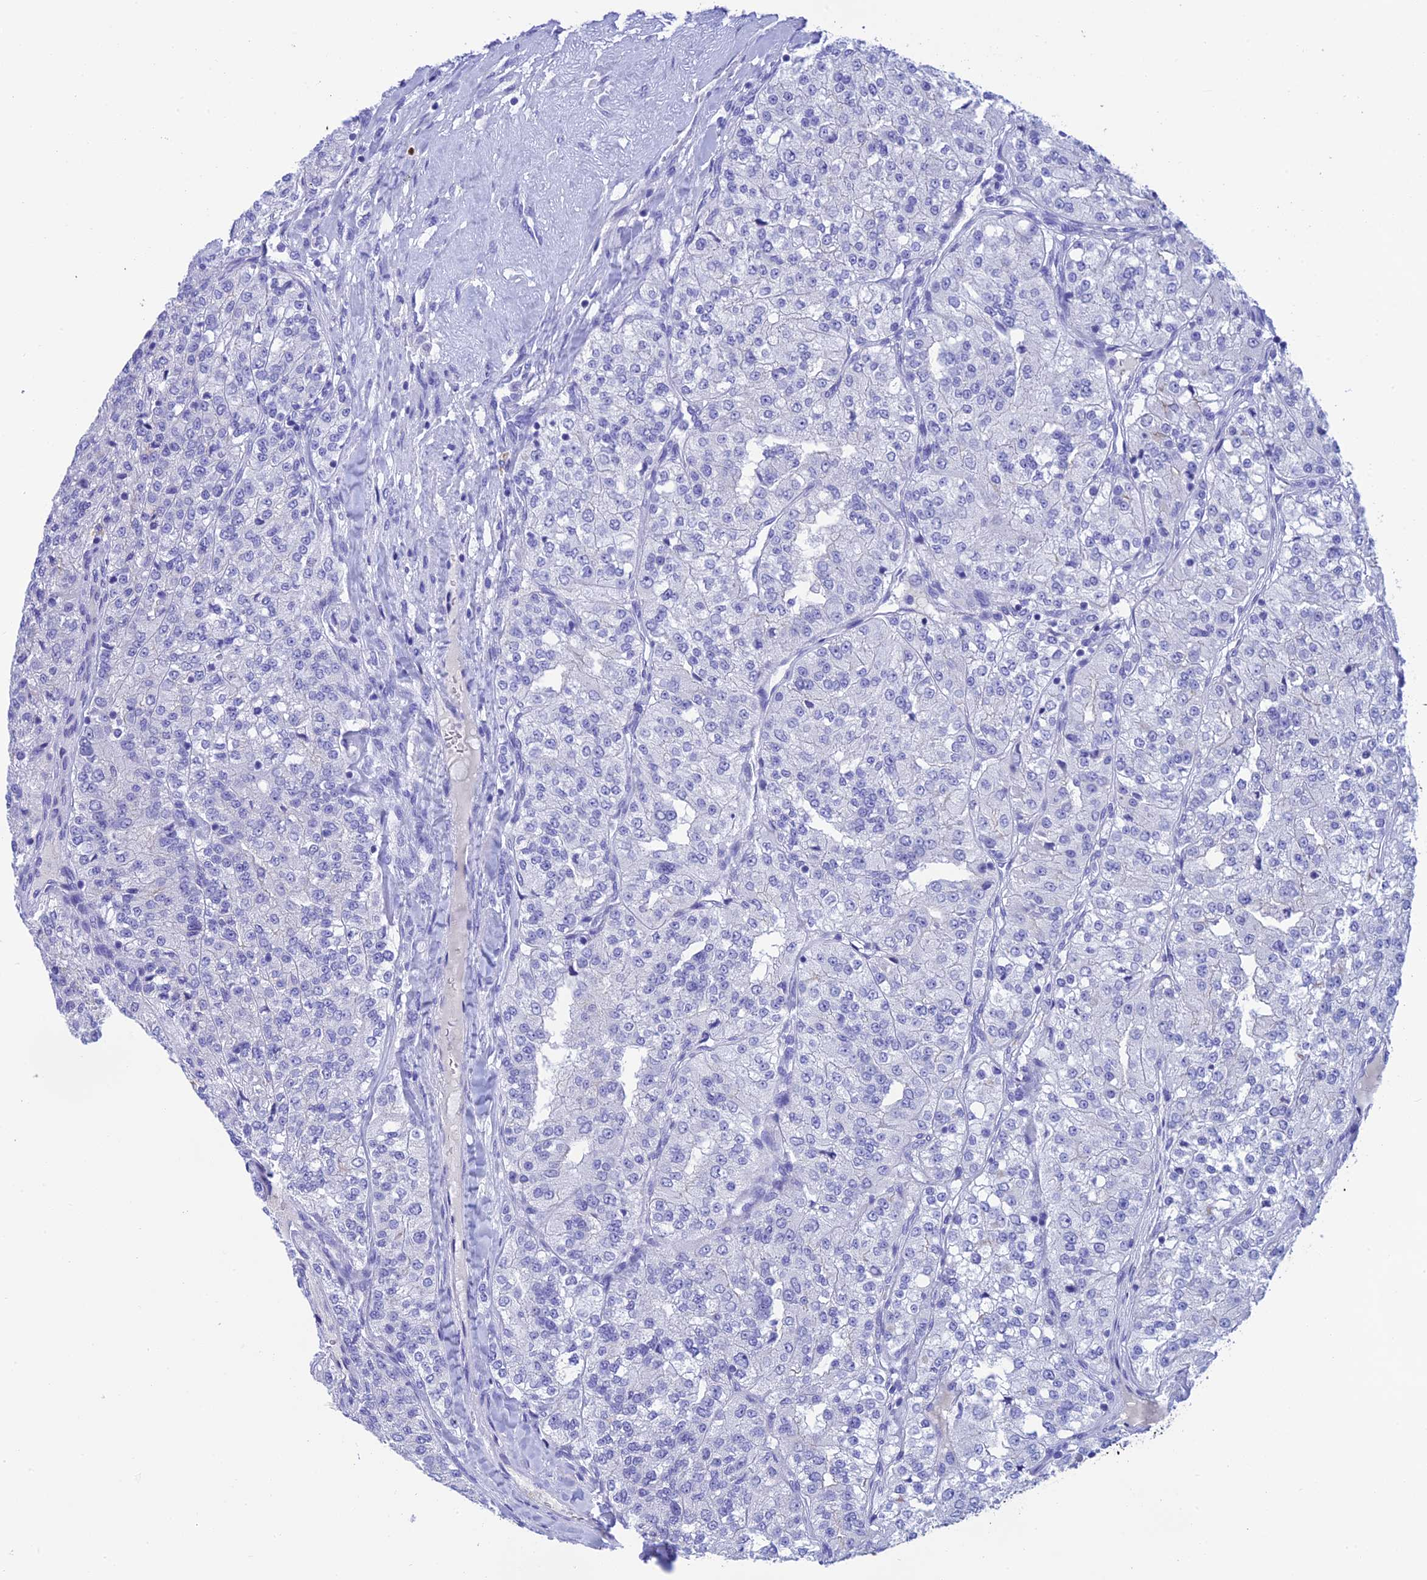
{"staining": {"intensity": "negative", "quantity": "none", "location": "none"}, "tissue": "renal cancer", "cell_type": "Tumor cells", "image_type": "cancer", "snomed": [{"axis": "morphology", "description": "Adenocarcinoma, NOS"}, {"axis": "topography", "description": "Kidney"}], "caption": "Tumor cells are negative for protein expression in human renal adenocarcinoma.", "gene": "KDELR3", "patient": {"sex": "female", "age": 63}}